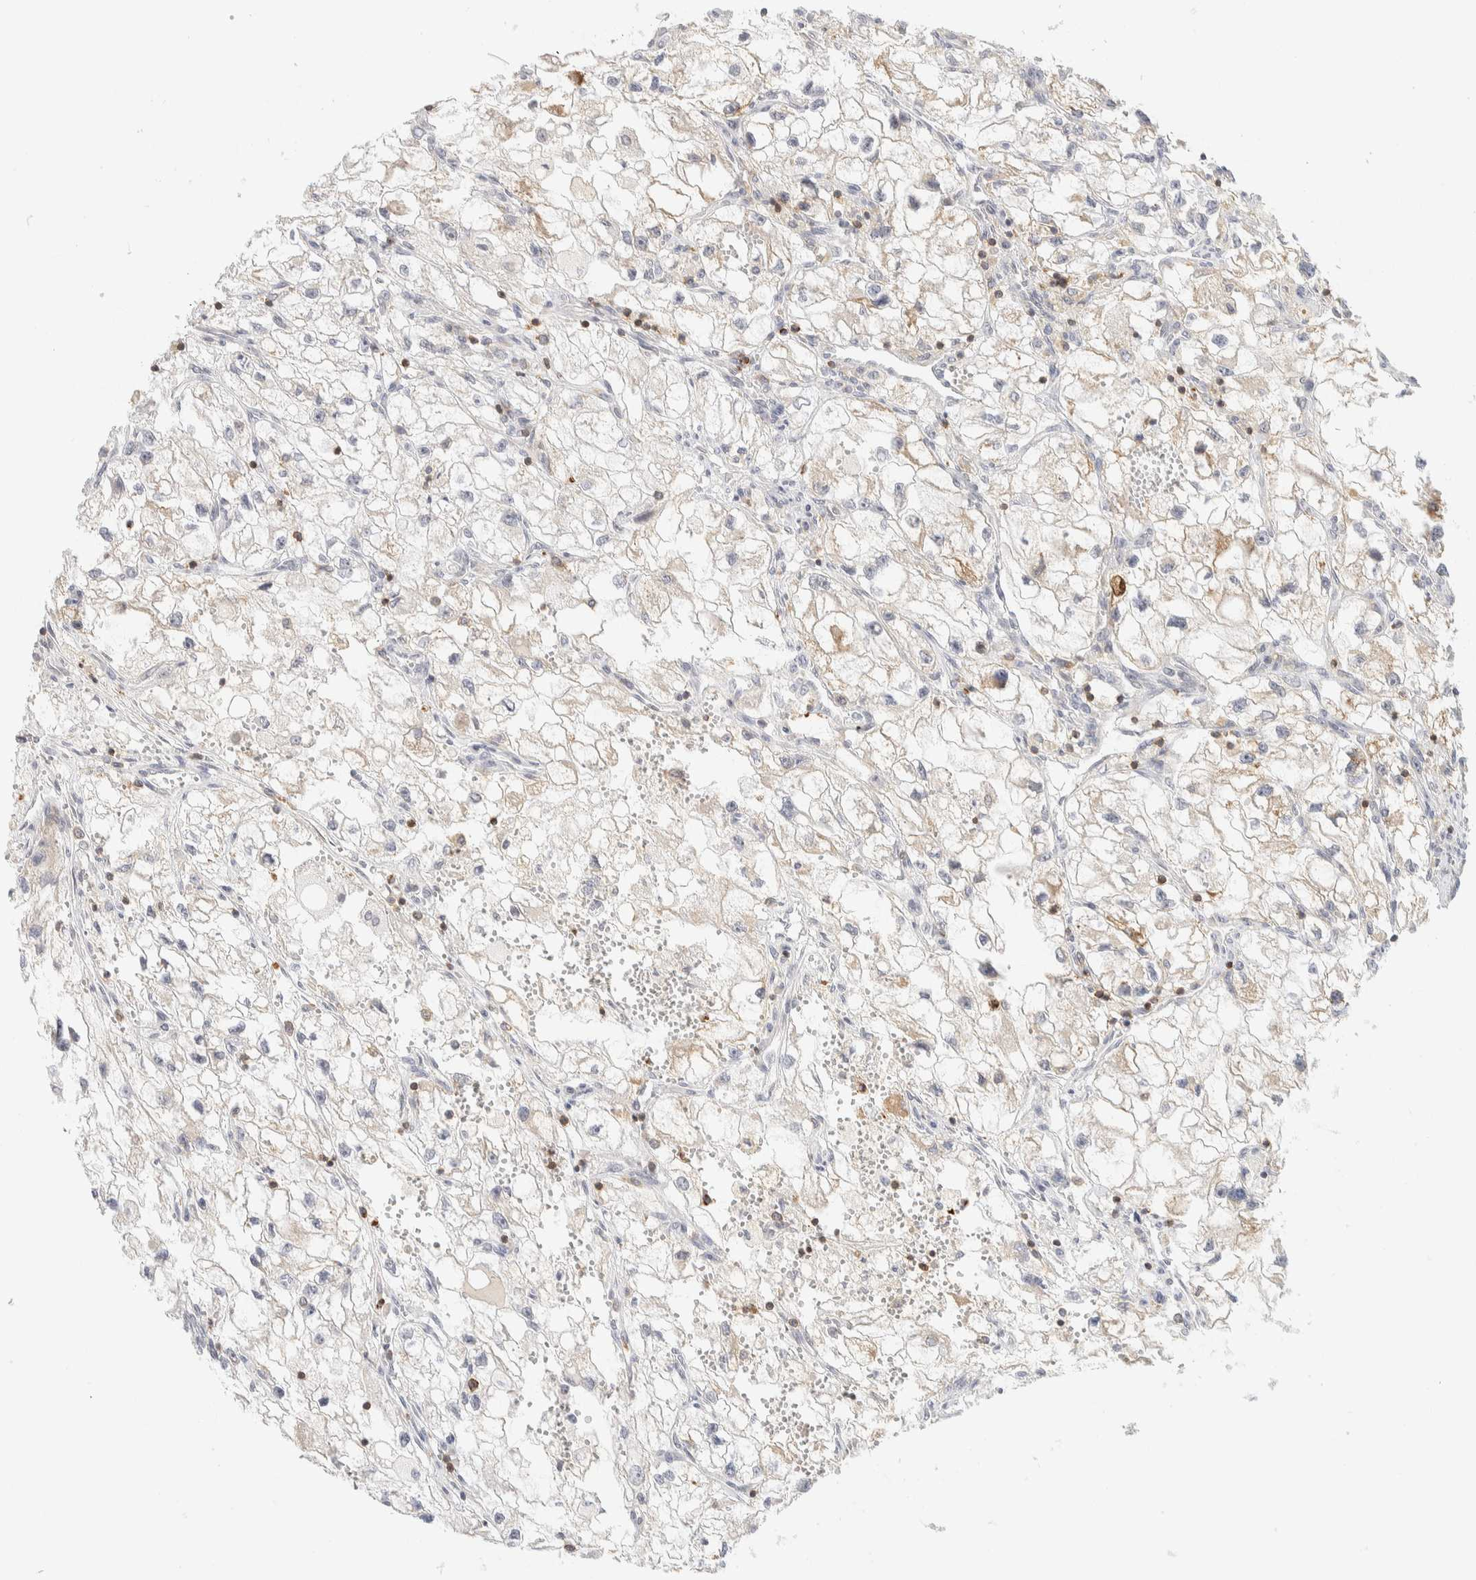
{"staining": {"intensity": "weak", "quantity": "<25%", "location": "cytoplasmic/membranous"}, "tissue": "renal cancer", "cell_type": "Tumor cells", "image_type": "cancer", "snomed": [{"axis": "morphology", "description": "Adenocarcinoma, NOS"}, {"axis": "topography", "description": "Kidney"}], "caption": "This is an immunohistochemistry (IHC) histopathology image of renal cancer (adenocarcinoma). There is no positivity in tumor cells.", "gene": "RUNDC1", "patient": {"sex": "female", "age": 70}}